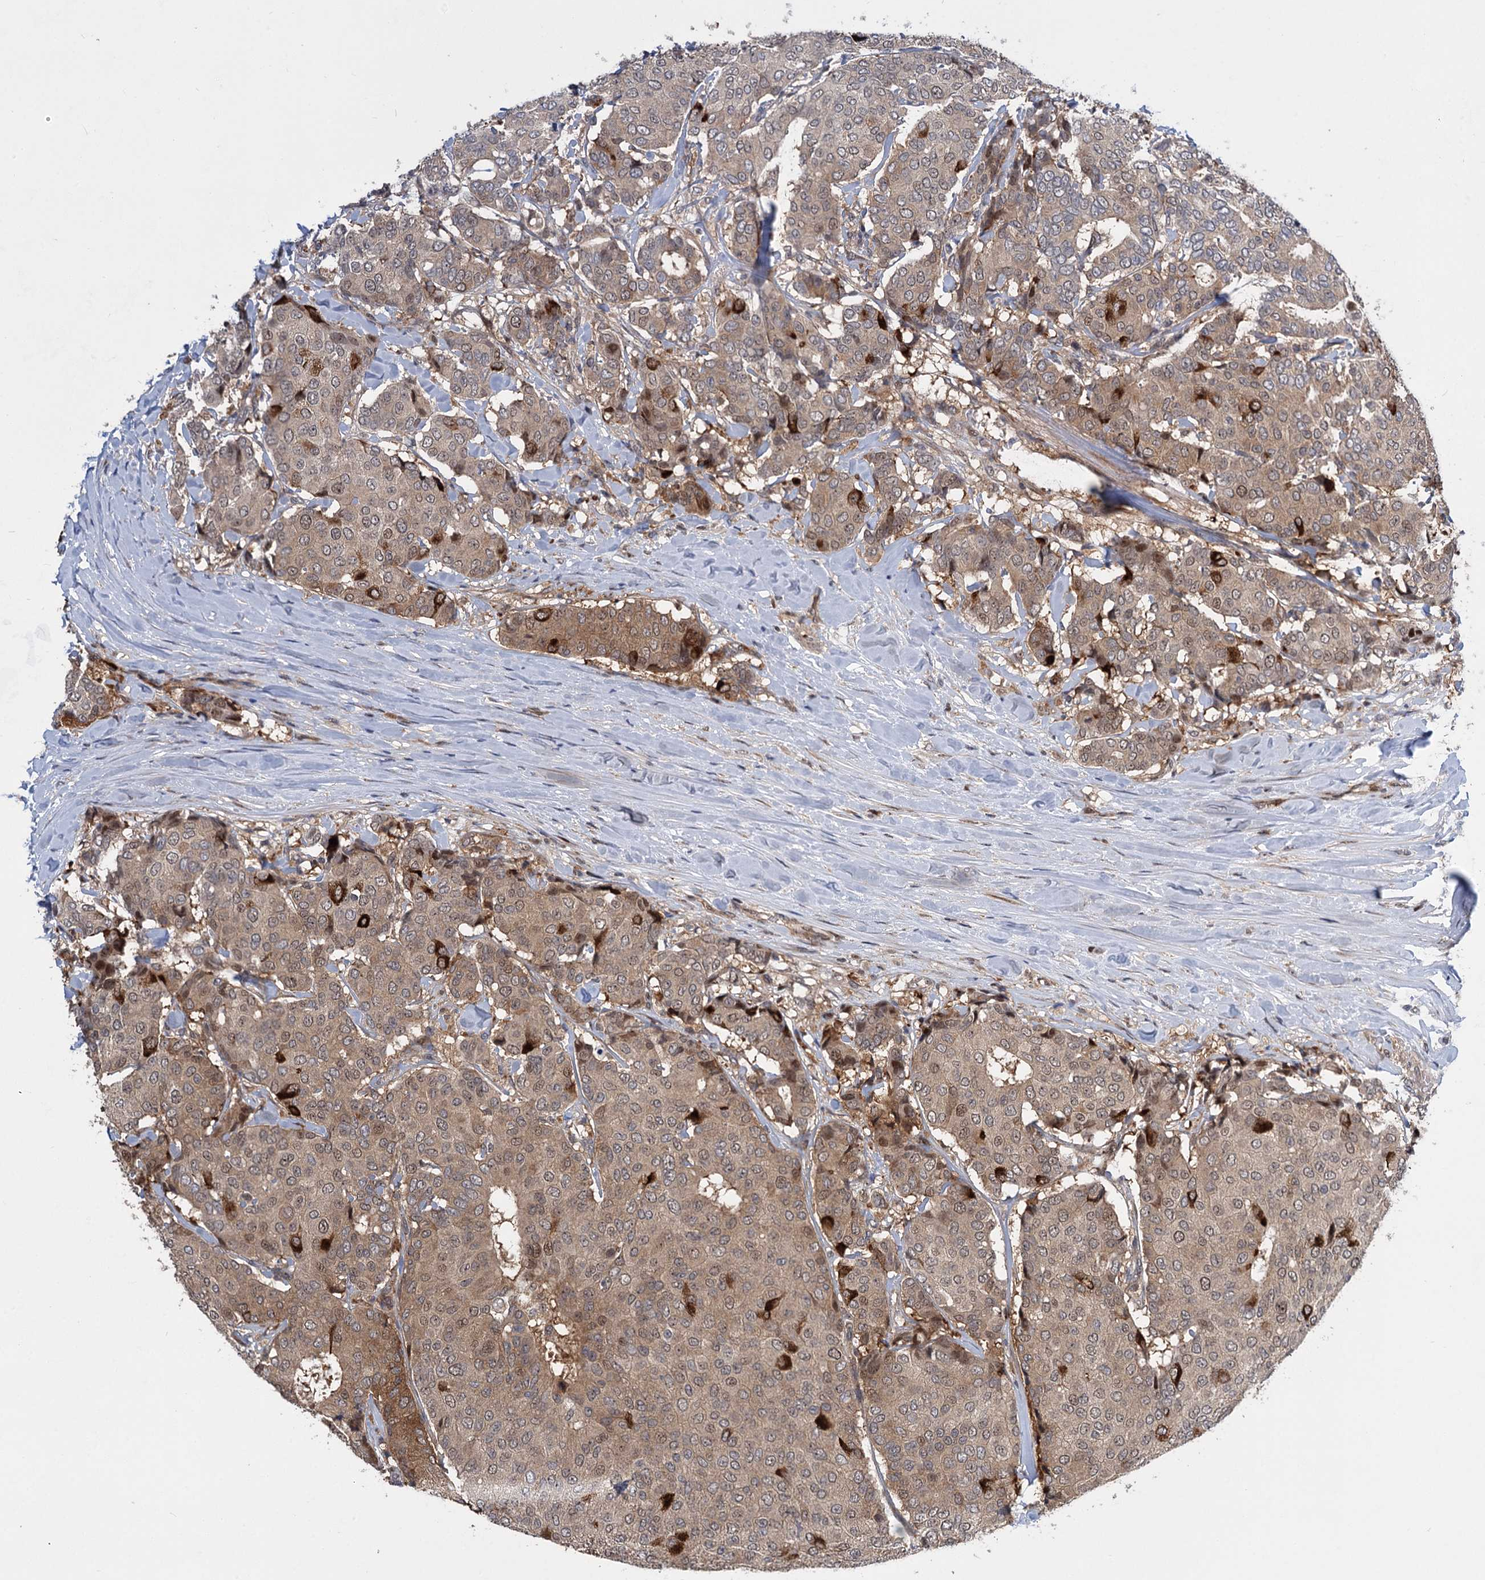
{"staining": {"intensity": "strong", "quantity": "25%-75%", "location": "cytoplasmic/membranous,nuclear"}, "tissue": "breast cancer", "cell_type": "Tumor cells", "image_type": "cancer", "snomed": [{"axis": "morphology", "description": "Duct carcinoma"}, {"axis": "topography", "description": "Breast"}], "caption": "Immunohistochemistry image of human breast cancer (invasive ductal carcinoma) stained for a protein (brown), which reveals high levels of strong cytoplasmic/membranous and nuclear staining in approximately 25%-75% of tumor cells.", "gene": "GPBP1", "patient": {"sex": "female", "age": 75}}